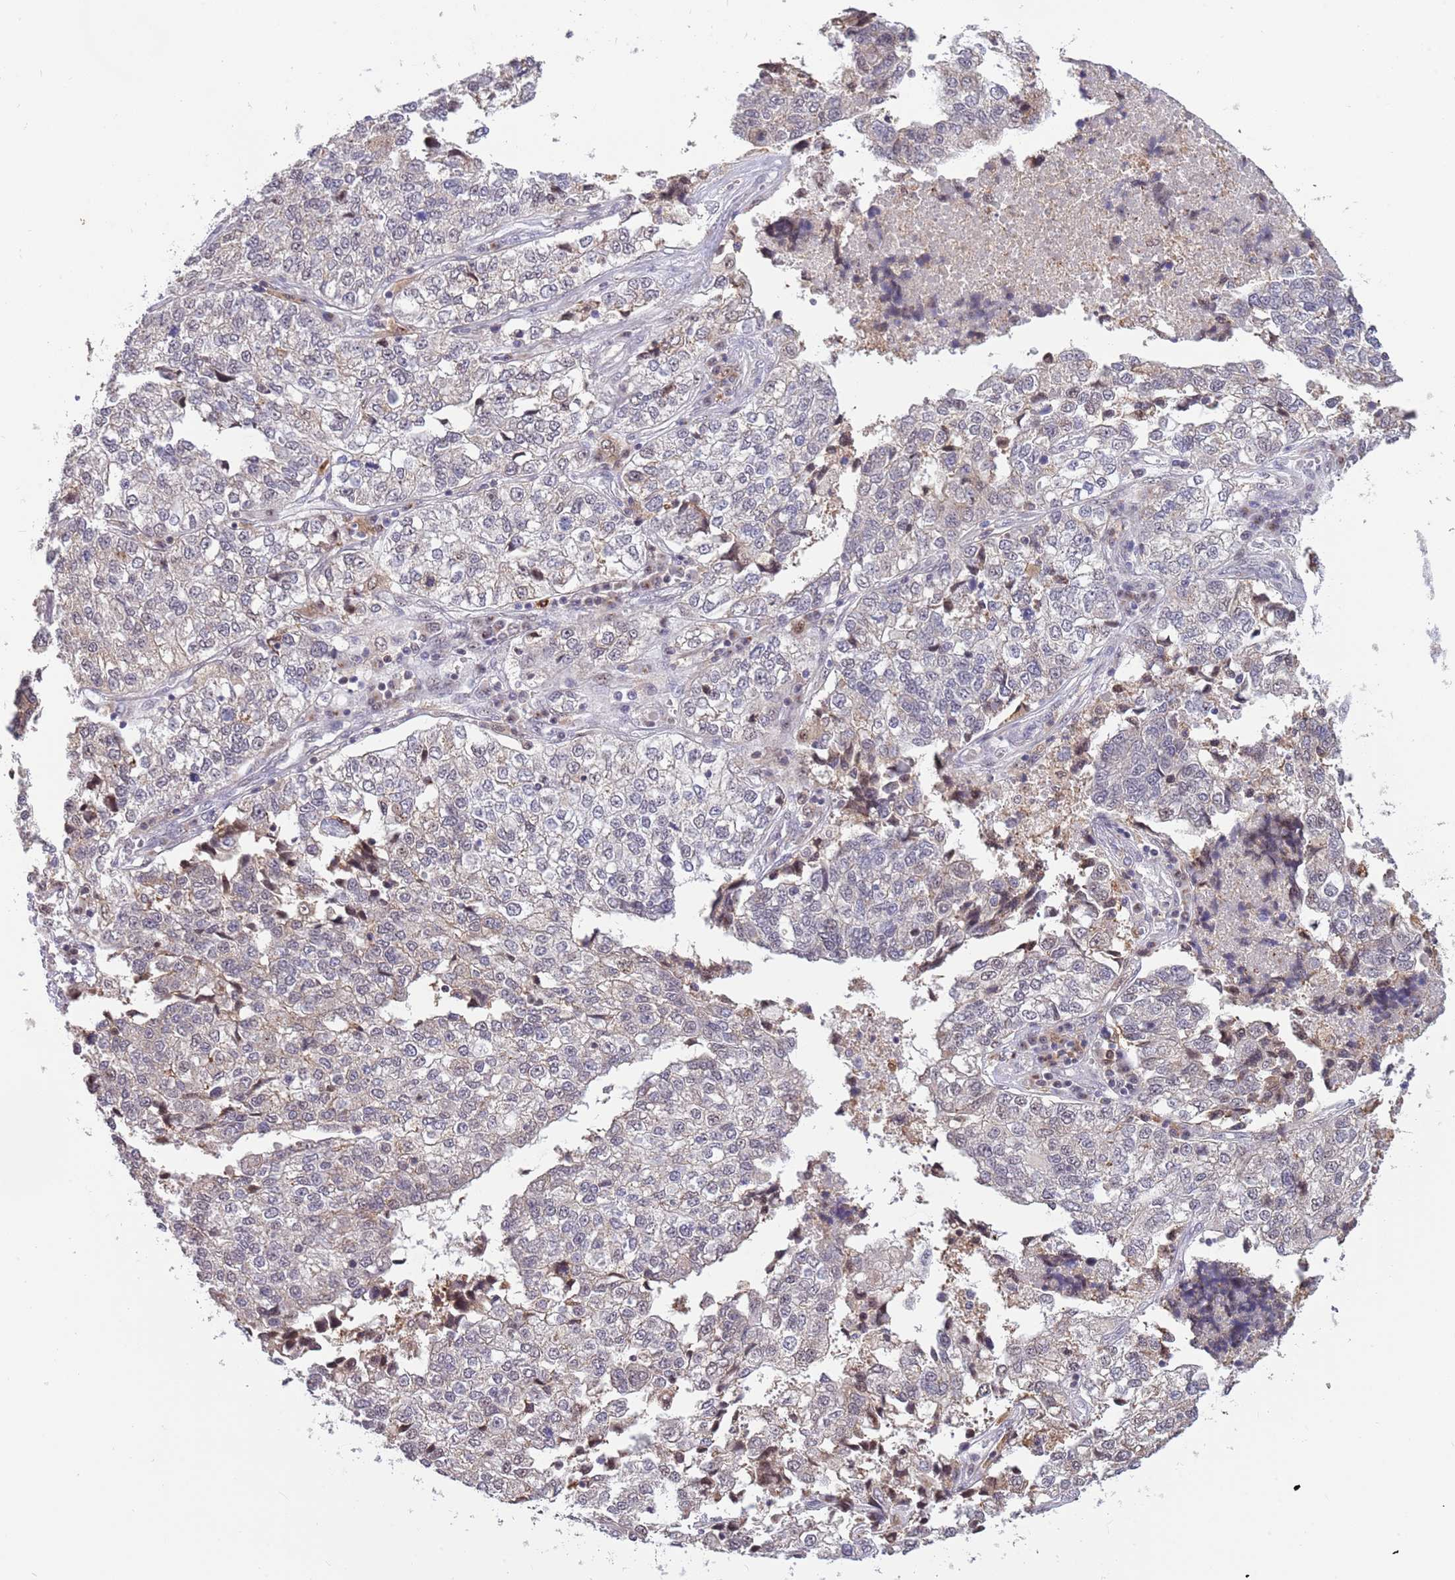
{"staining": {"intensity": "negative", "quantity": "none", "location": "none"}, "tissue": "lung cancer", "cell_type": "Tumor cells", "image_type": "cancer", "snomed": [{"axis": "morphology", "description": "Adenocarcinoma, NOS"}, {"axis": "topography", "description": "Lung"}], "caption": "Protein analysis of lung adenocarcinoma displays no significant staining in tumor cells.", "gene": "CCNJL", "patient": {"sex": "male", "age": 49}}